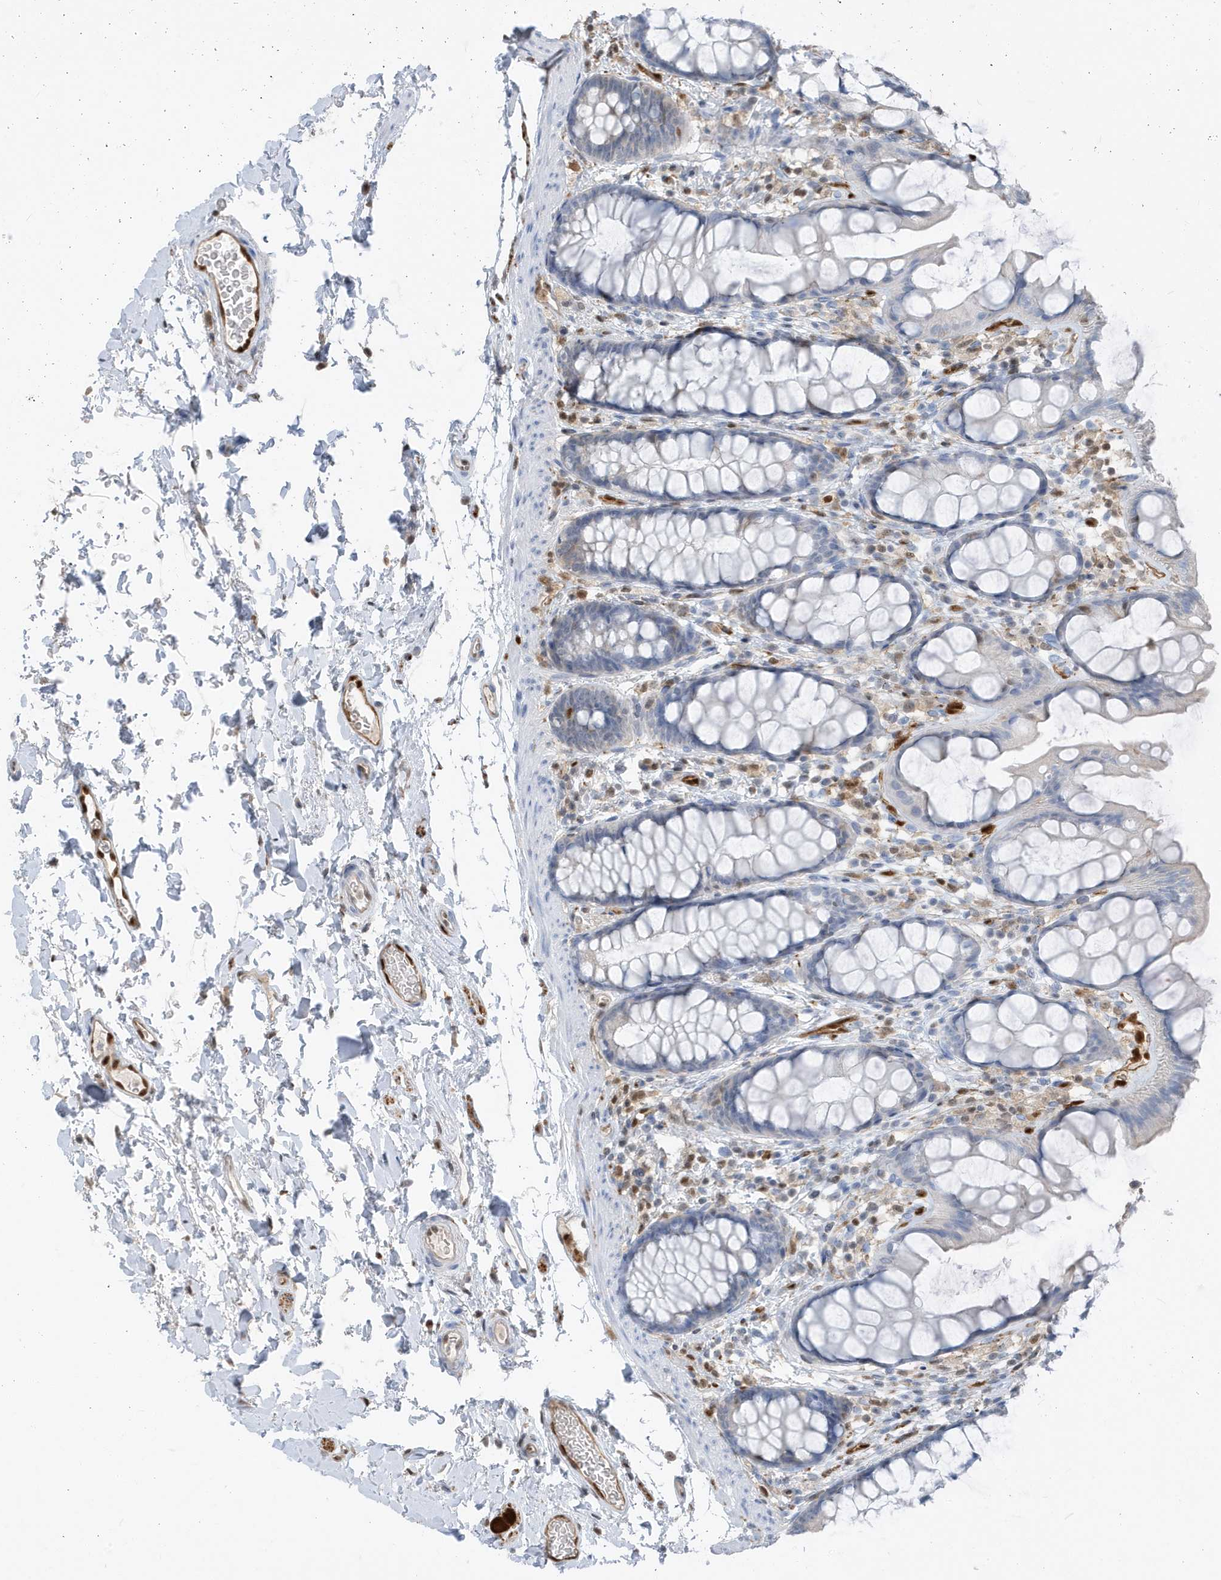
{"staining": {"intensity": "negative", "quantity": "none", "location": "none"}, "tissue": "rectum", "cell_type": "Glandular cells", "image_type": "normal", "snomed": [{"axis": "morphology", "description": "Normal tissue, NOS"}, {"axis": "topography", "description": "Rectum"}], "caption": "DAB immunohistochemical staining of normal rectum displays no significant positivity in glandular cells.", "gene": "NCOA7", "patient": {"sex": "female", "age": 65}}